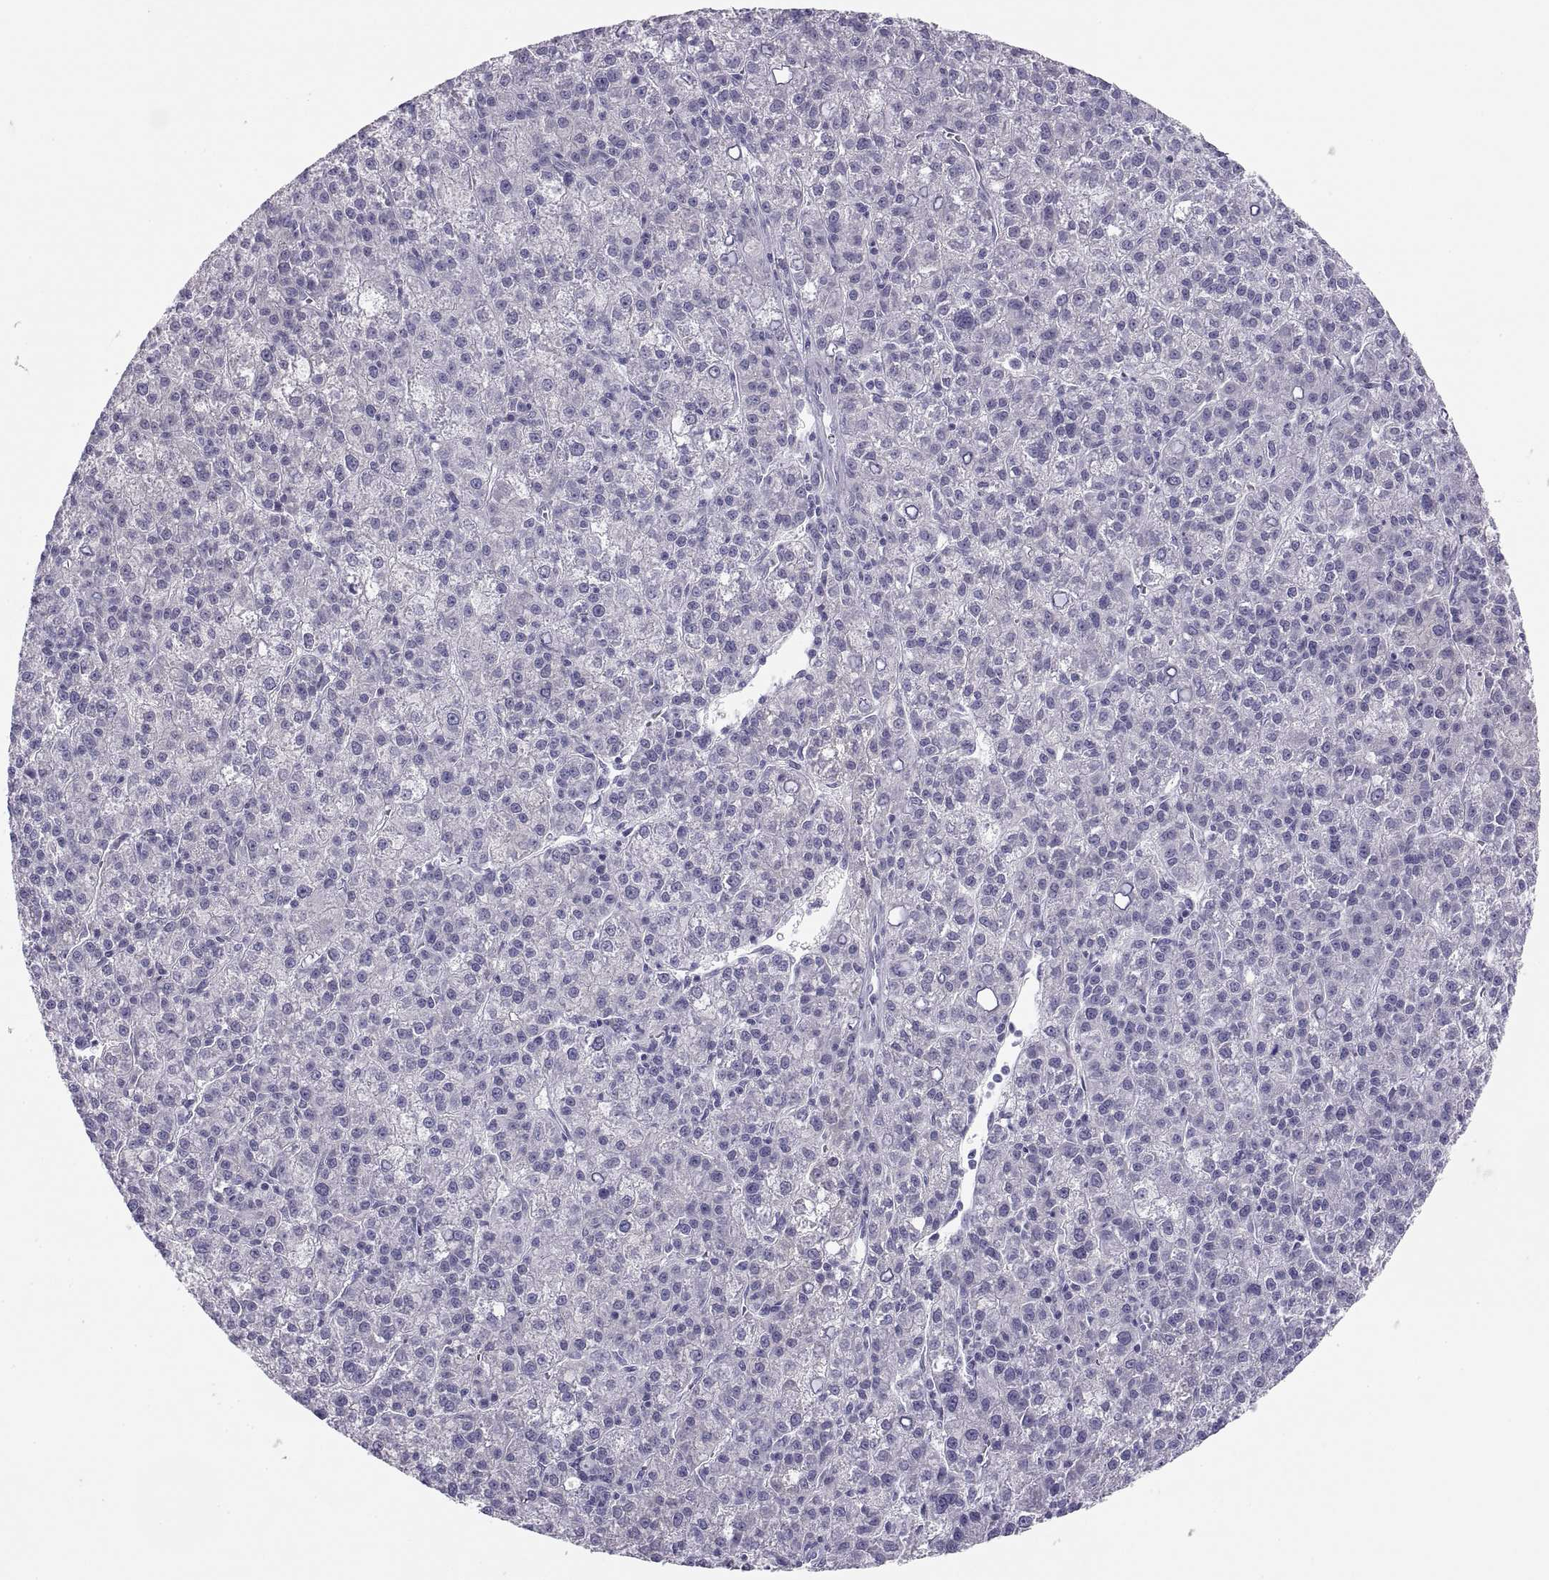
{"staining": {"intensity": "negative", "quantity": "none", "location": "none"}, "tissue": "liver cancer", "cell_type": "Tumor cells", "image_type": "cancer", "snomed": [{"axis": "morphology", "description": "Carcinoma, Hepatocellular, NOS"}, {"axis": "topography", "description": "Liver"}], "caption": "The image demonstrates no staining of tumor cells in hepatocellular carcinoma (liver).", "gene": "MAGEB2", "patient": {"sex": "female", "age": 60}}